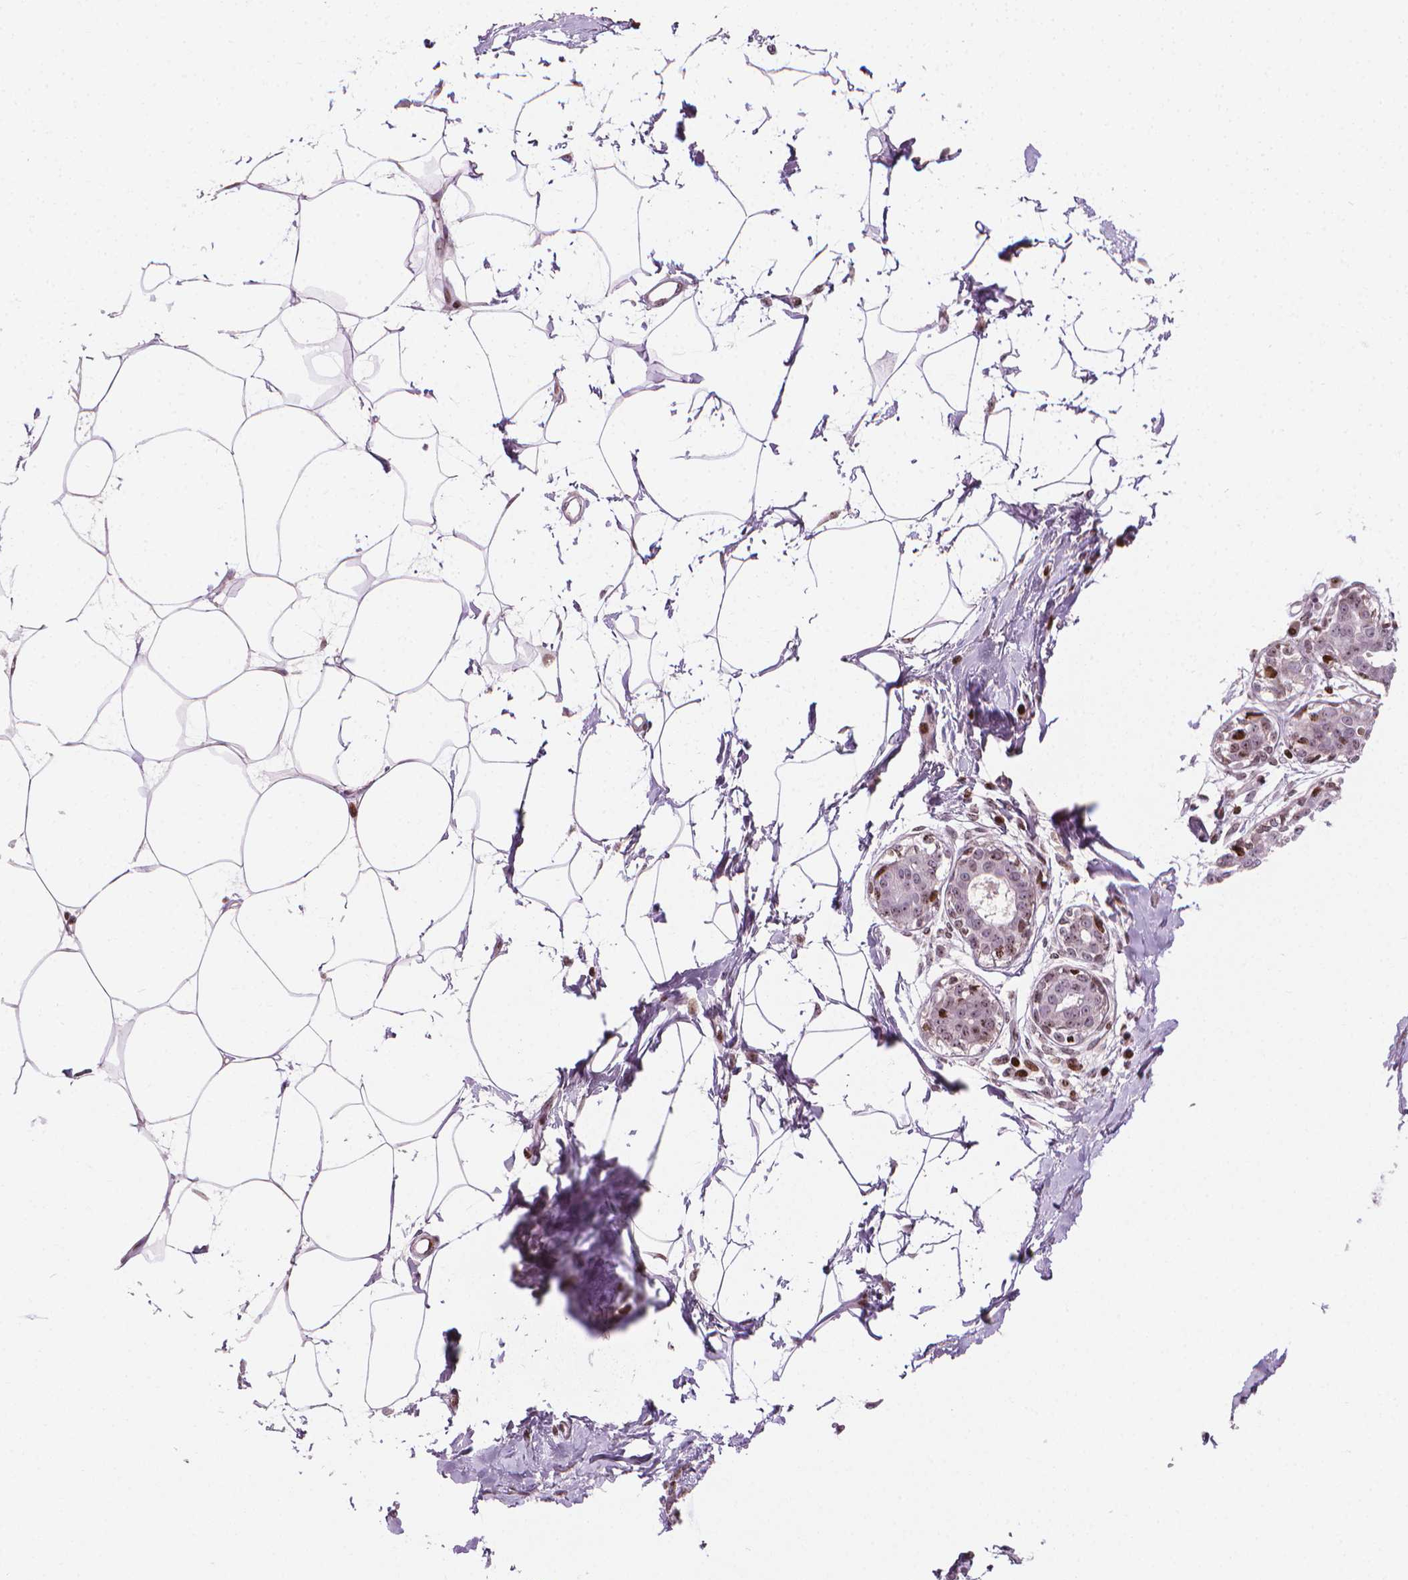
{"staining": {"intensity": "moderate", "quantity": "<25%", "location": "nuclear"}, "tissue": "breast", "cell_type": "Adipocytes", "image_type": "normal", "snomed": [{"axis": "morphology", "description": "Normal tissue, NOS"}, {"axis": "topography", "description": "Breast"}], "caption": "Protein staining of benign breast reveals moderate nuclear expression in about <25% of adipocytes.", "gene": "PIP4K2A", "patient": {"sex": "female", "age": 45}}